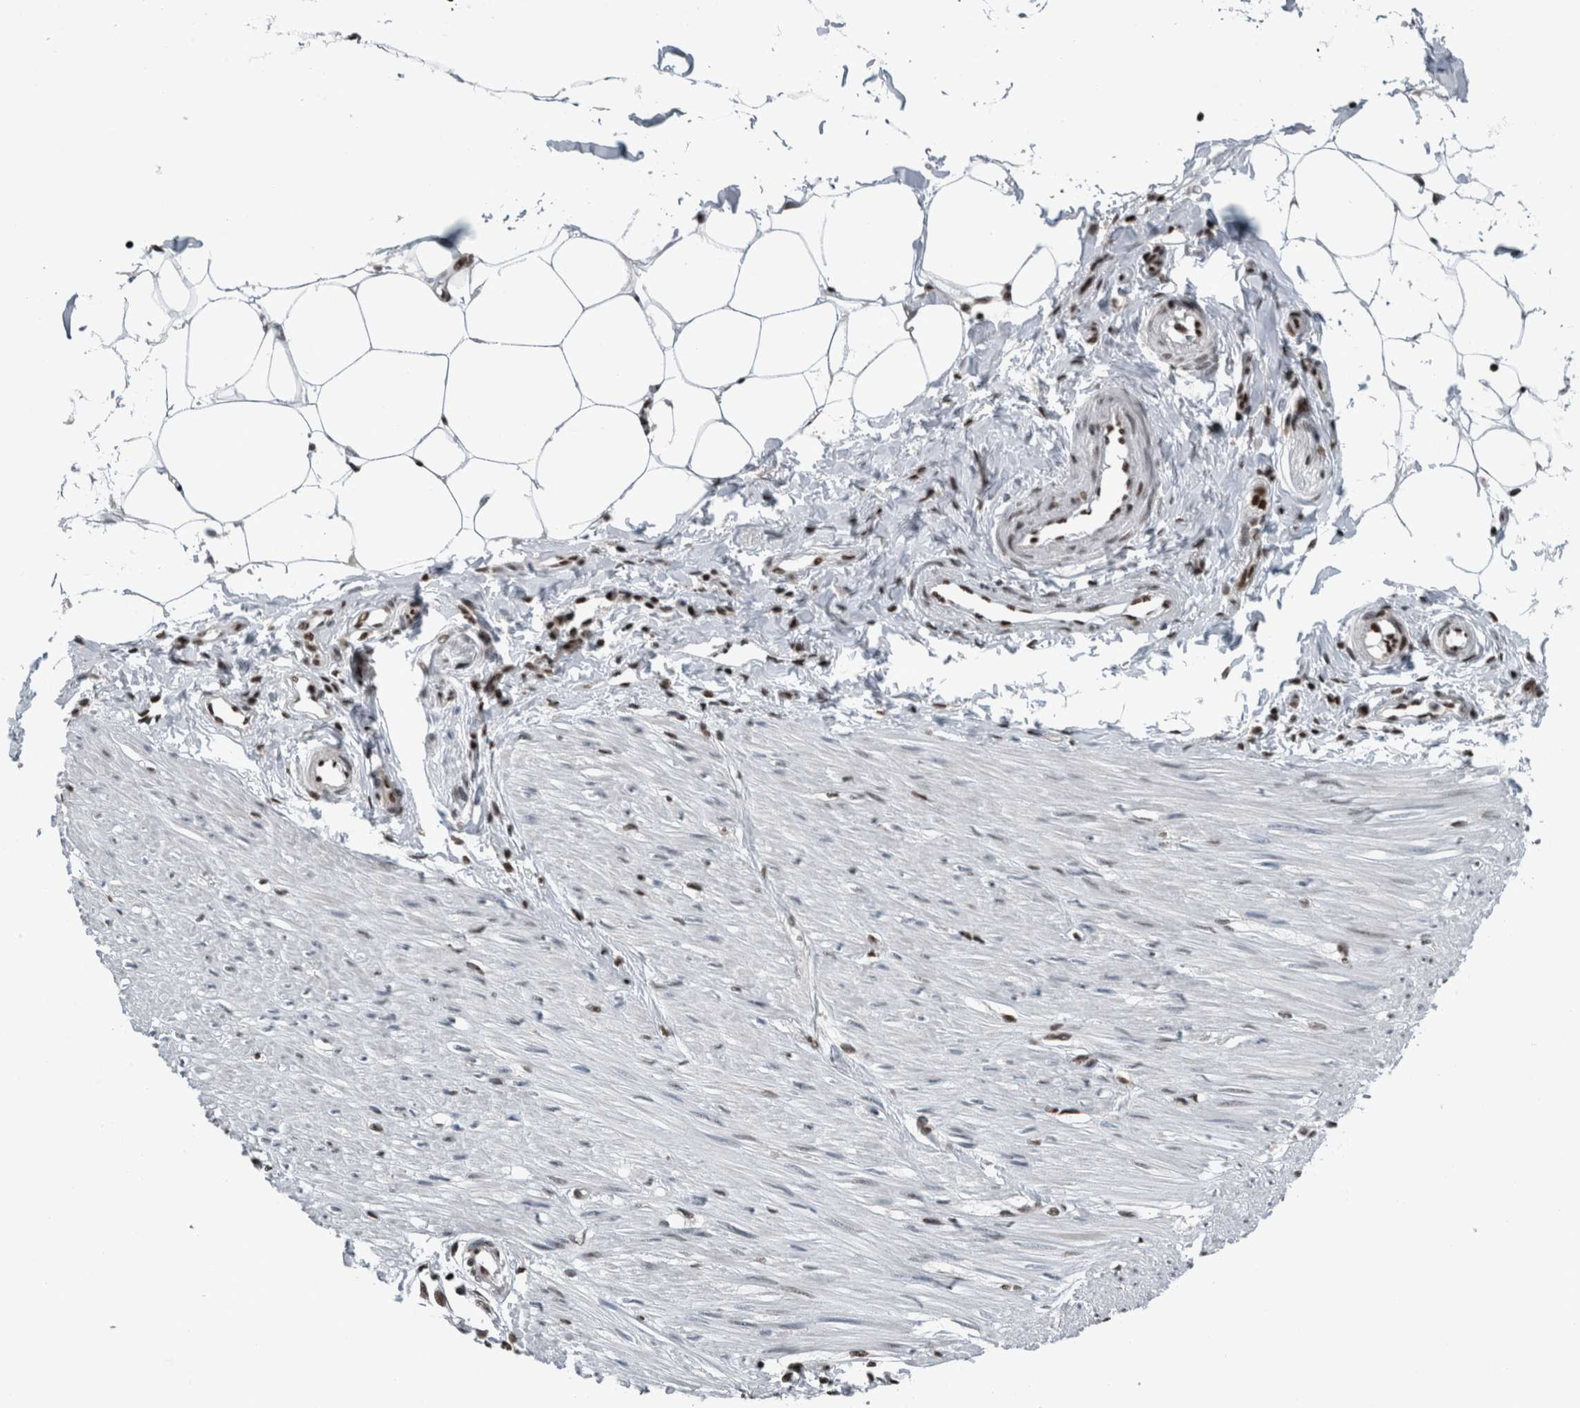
{"staining": {"intensity": "moderate", "quantity": ">75%", "location": "nuclear"}, "tissue": "adipose tissue", "cell_type": "Adipocytes", "image_type": "normal", "snomed": [{"axis": "morphology", "description": "Normal tissue, NOS"}, {"axis": "morphology", "description": "Adenocarcinoma, NOS"}, {"axis": "topography", "description": "Colon"}, {"axis": "topography", "description": "Peripheral nerve tissue"}], "caption": "An IHC photomicrograph of normal tissue is shown. Protein staining in brown shows moderate nuclear positivity in adipose tissue within adipocytes. The staining is performed using DAB brown chromogen to label protein expression. The nuclei are counter-stained blue using hematoxylin.", "gene": "DNMT3A", "patient": {"sex": "male", "age": 14}}